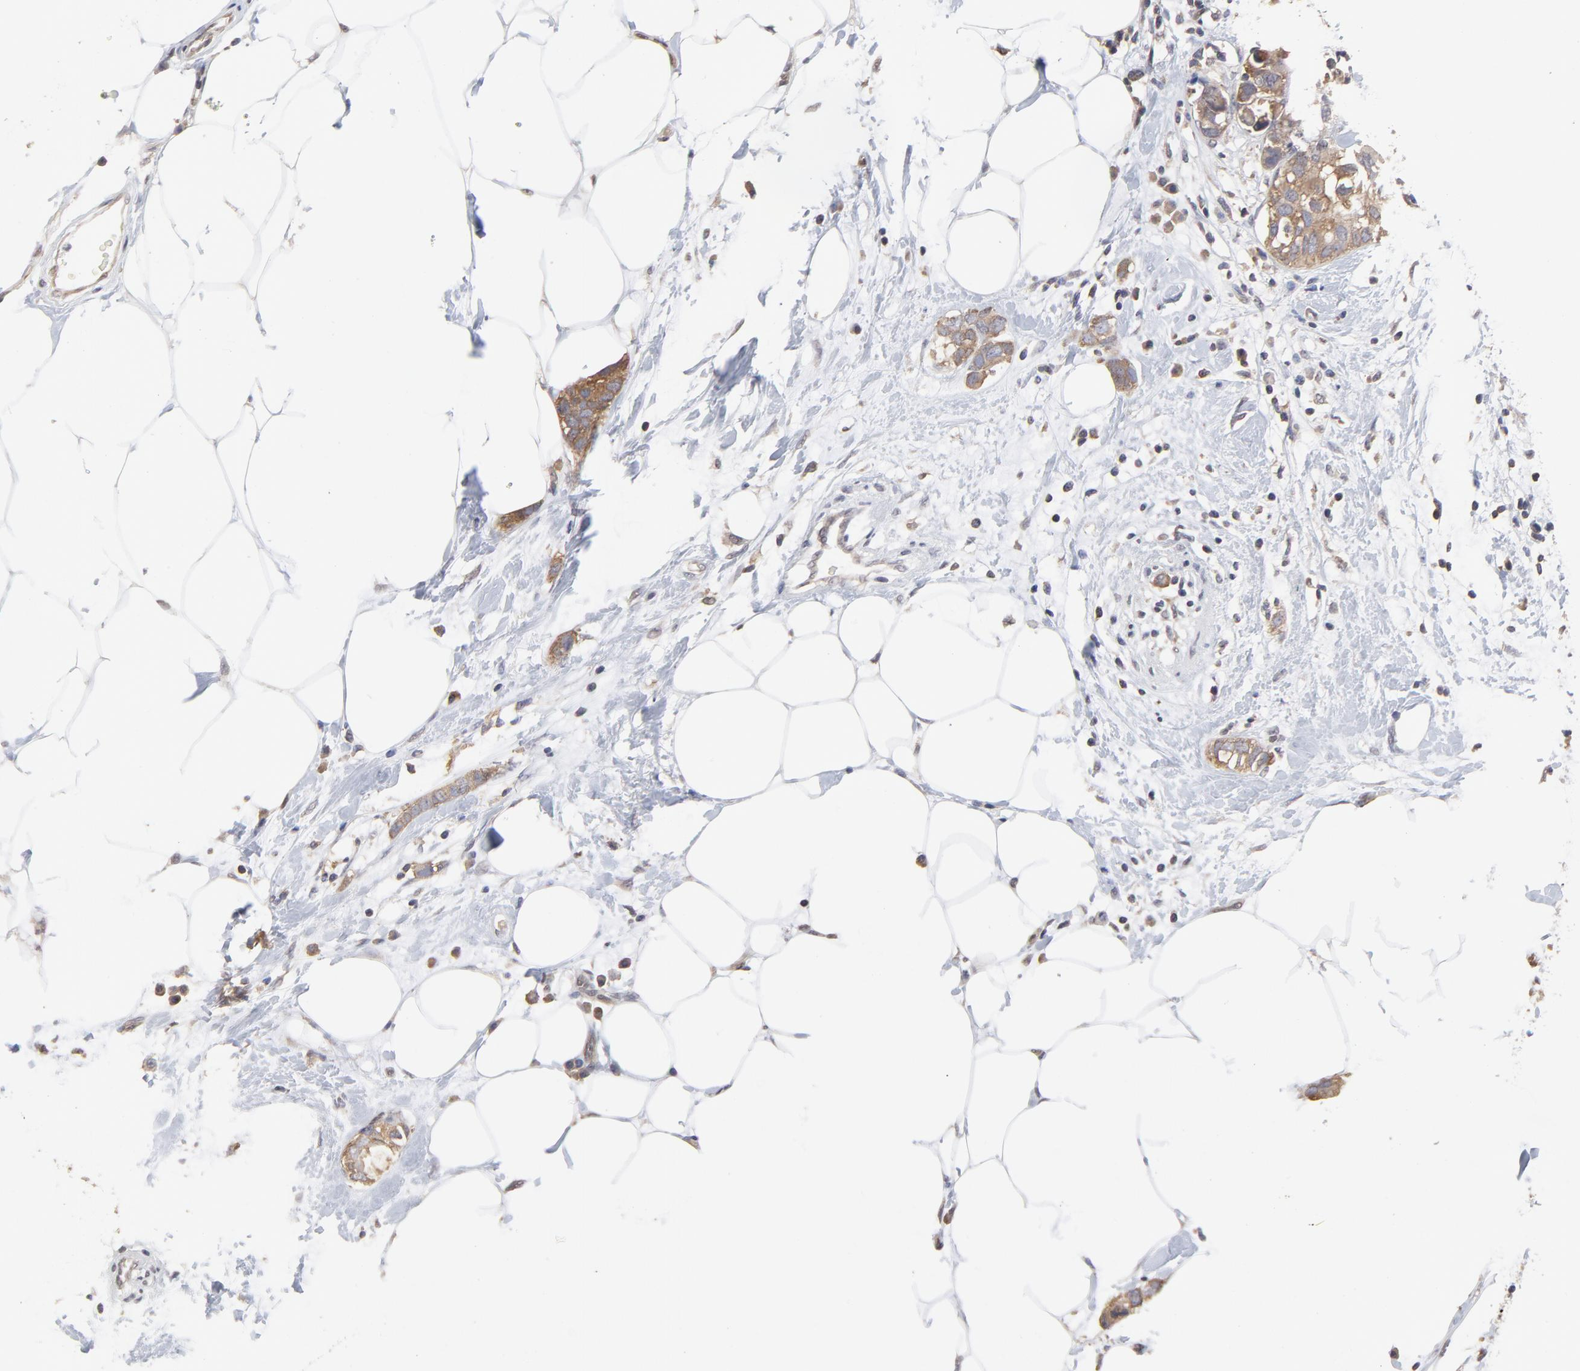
{"staining": {"intensity": "moderate", "quantity": ">75%", "location": "cytoplasmic/membranous"}, "tissue": "breast cancer", "cell_type": "Tumor cells", "image_type": "cancer", "snomed": [{"axis": "morphology", "description": "Normal tissue, NOS"}, {"axis": "morphology", "description": "Duct carcinoma"}, {"axis": "topography", "description": "Breast"}], "caption": "High-magnification brightfield microscopy of intraductal carcinoma (breast) stained with DAB (brown) and counterstained with hematoxylin (blue). tumor cells exhibit moderate cytoplasmic/membranous expression is seen in about>75% of cells.", "gene": "CCT2", "patient": {"sex": "female", "age": 50}}